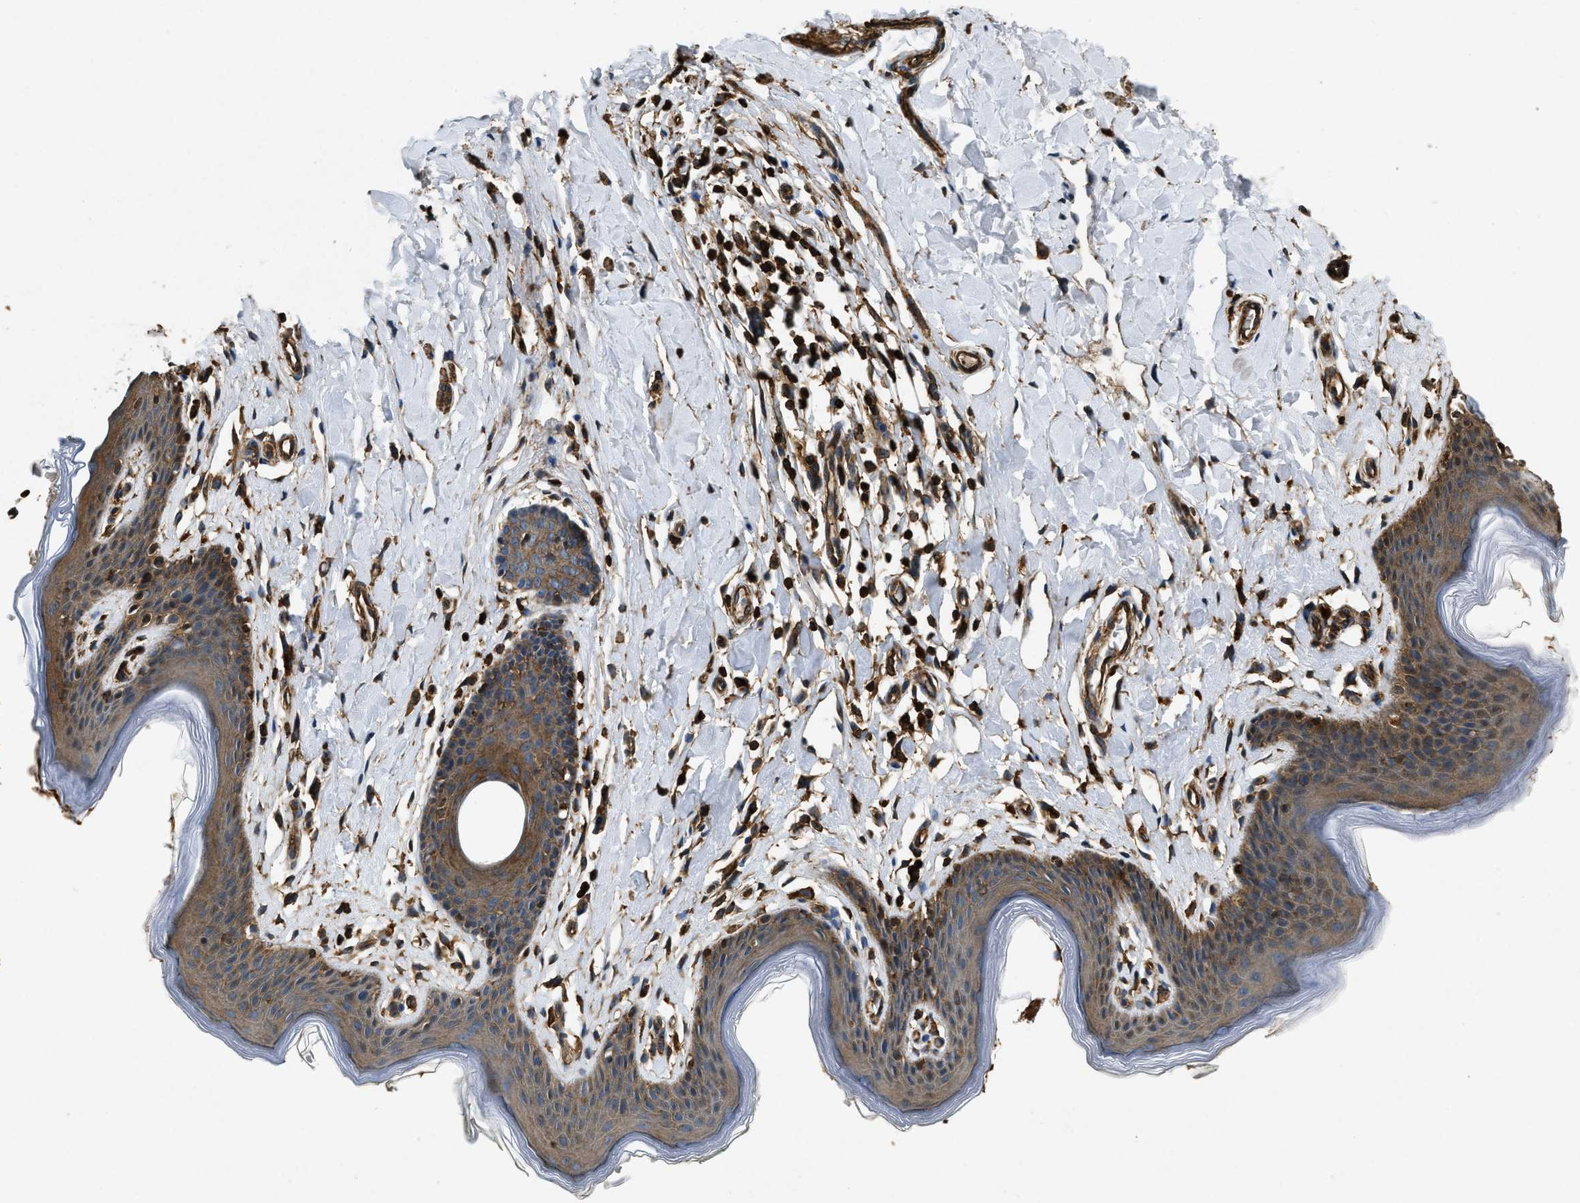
{"staining": {"intensity": "moderate", "quantity": ">75%", "location": "cytoplasmic/membranous"}, "tissue": "skin", "cell_type": "Epidermal cells", "image_type": "normal", "snomed": [{"axis": "morphology", "description": "Normal tissue, NOS"}, {"axis": "topography", "description": "Vulva"}], "caption": "Immunohistochemistry (IHC) of unremarkable skin demonstrates medium levels of moderate cytoplasmic/membranous positivity in about >75% of epidermal cells.", "gene": "YARS1", "patient": {"sex": "female", "age": 66}}